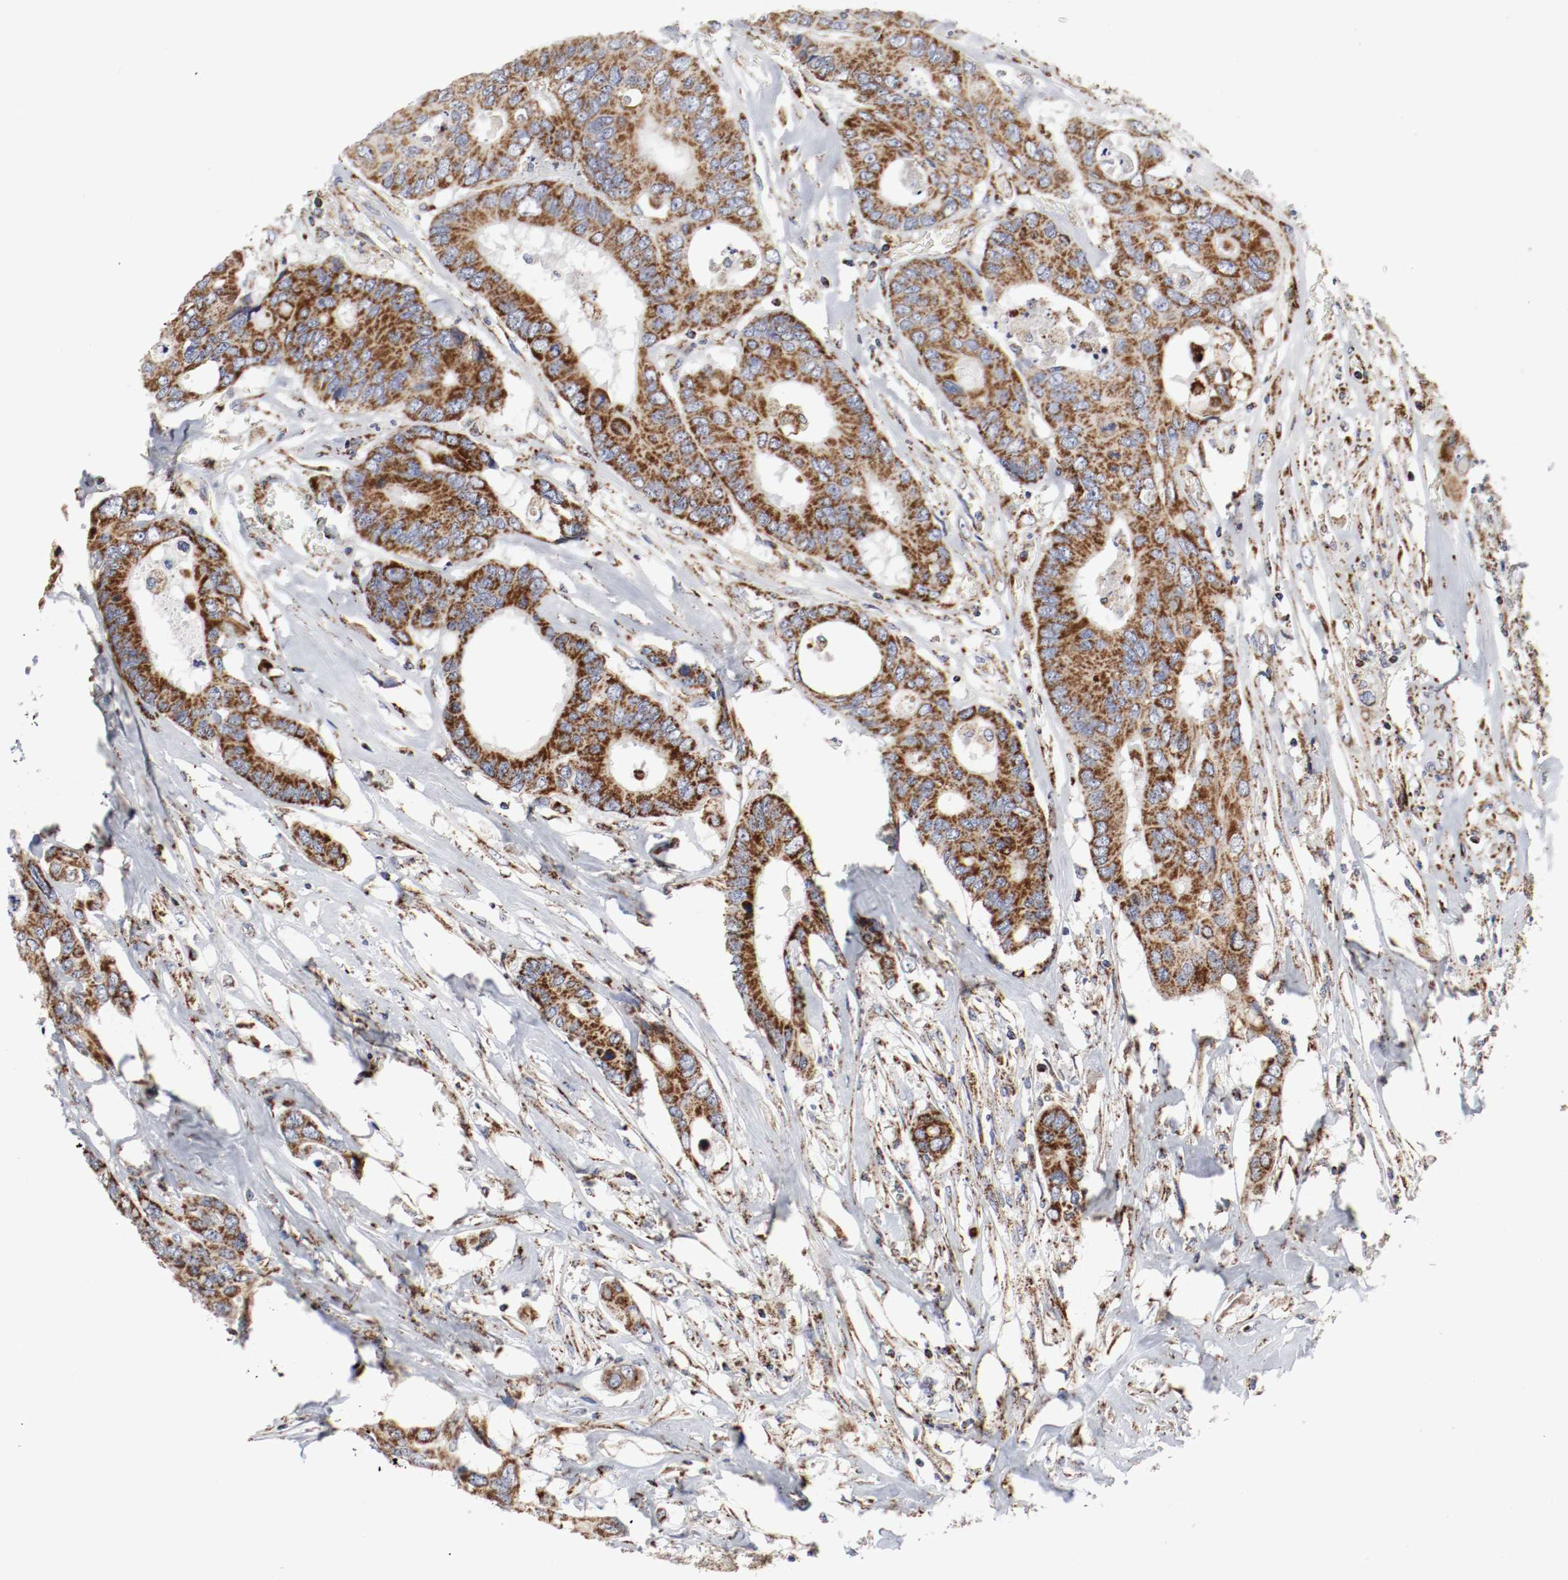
{"staining": {"intensity": "strong", "quantity": ">75%", "location": "cytoplasmic/membranous"}, "tissue": "colorectal cancer", "cell_type": "Tumor cells", "image_type": "cancer", "snomed": [{"axis": "morphology", "description": "Adenocarcinoma, NOS"}, {"axis": "topography", "description": "Rectum"}], "caption": "Tumor cells demonstrate strong cytoplasmic/membranous positivity in about >75% of cells in adenocarcinoma (colorectal). The staining was performed using DAB to visualize the protein expression in brown, while the nuclei were stained in blue with hematoxylin (Magnification: 20x).", "gene": "AFG3L2", "patient": {"sex": "male", "age": 55}}